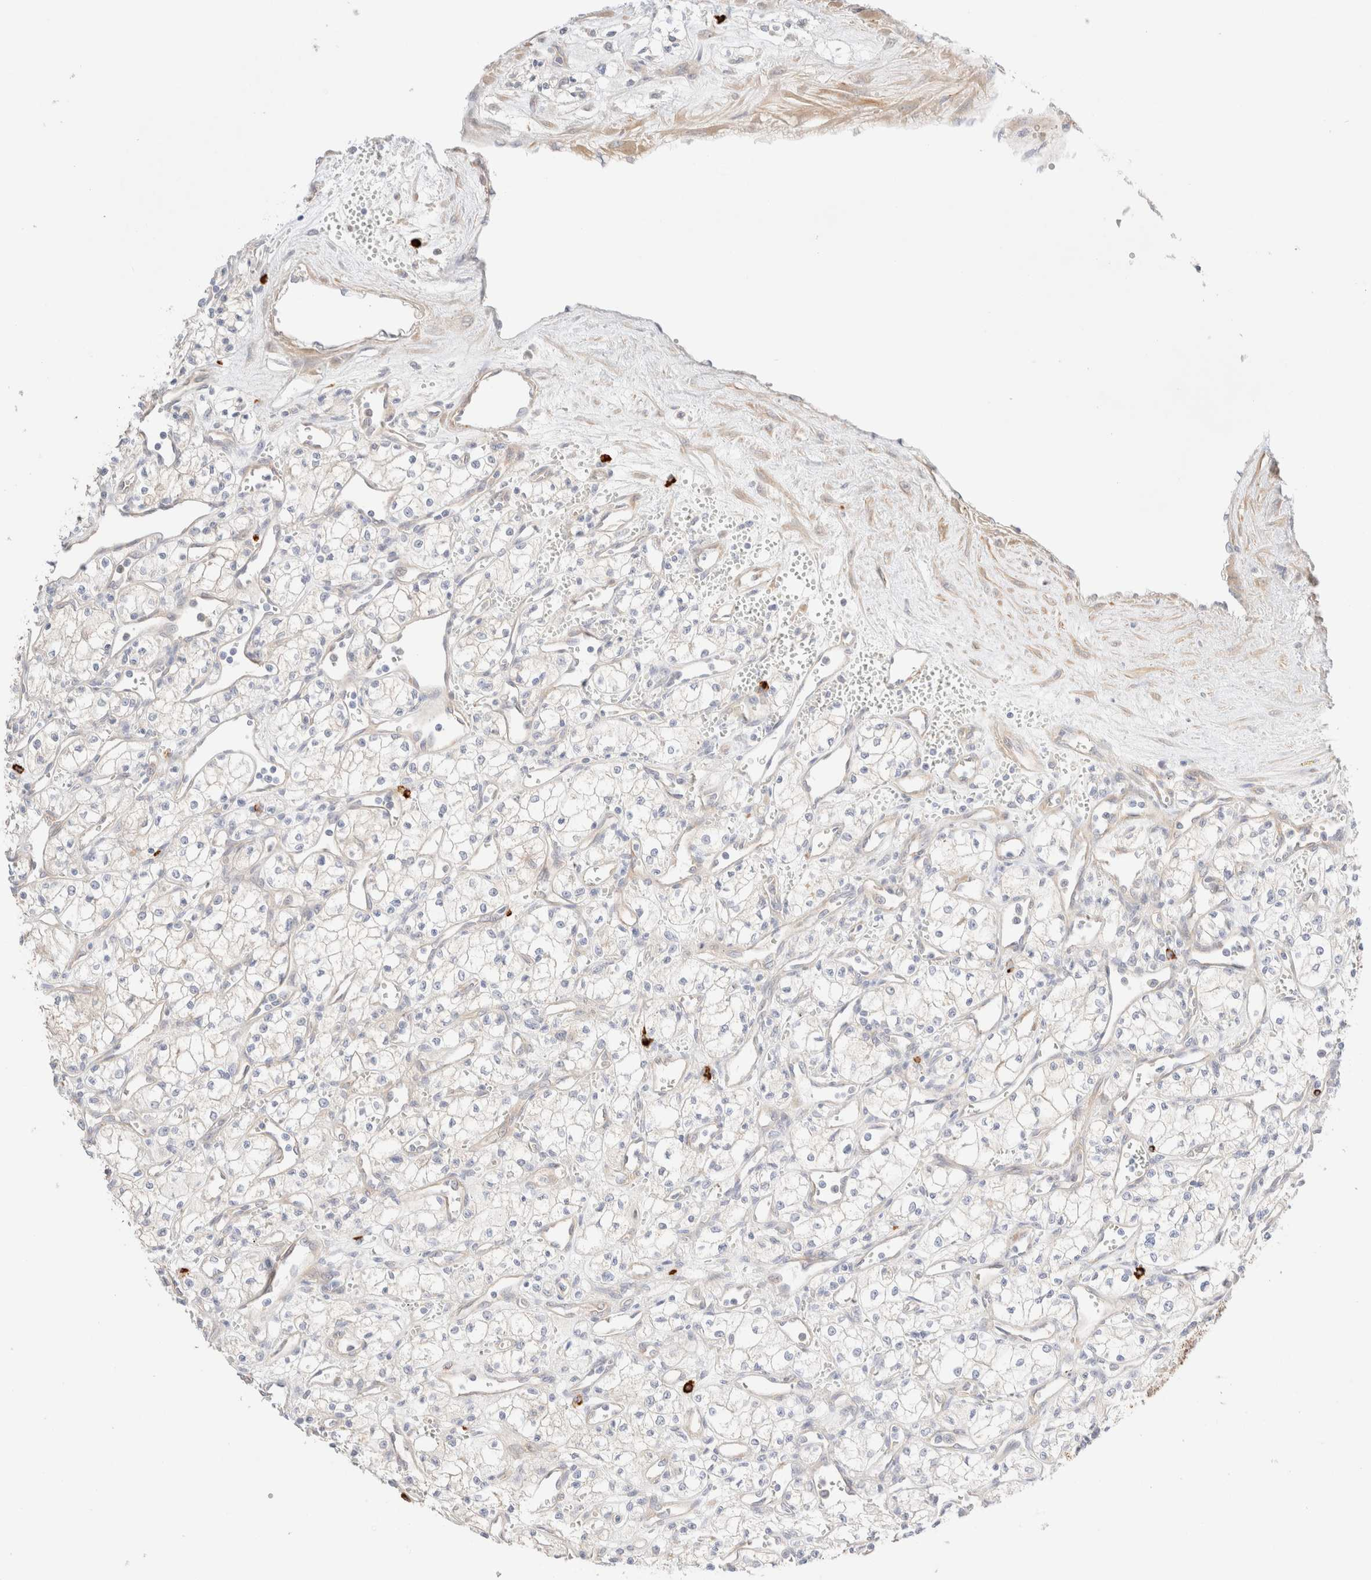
{"staining": {"intensity": "negative", "quantity": "none", "location": "none"}, "tissue": "renal cancer", "cell_type": "Tumor cells", "image_type": "cancer", "snomed": [{"axis": "morphology", "description": "Adenocarcinoma, NOS"}, {"axis": "topography", "description": "Kidney"}], "caption": "There is no significant staining in tumor cells of adenocarcinoma (renal). Nuclei are stained in blue.", "gene": "NIBAN2", "patient": {"sex": "male", "age": 59}}